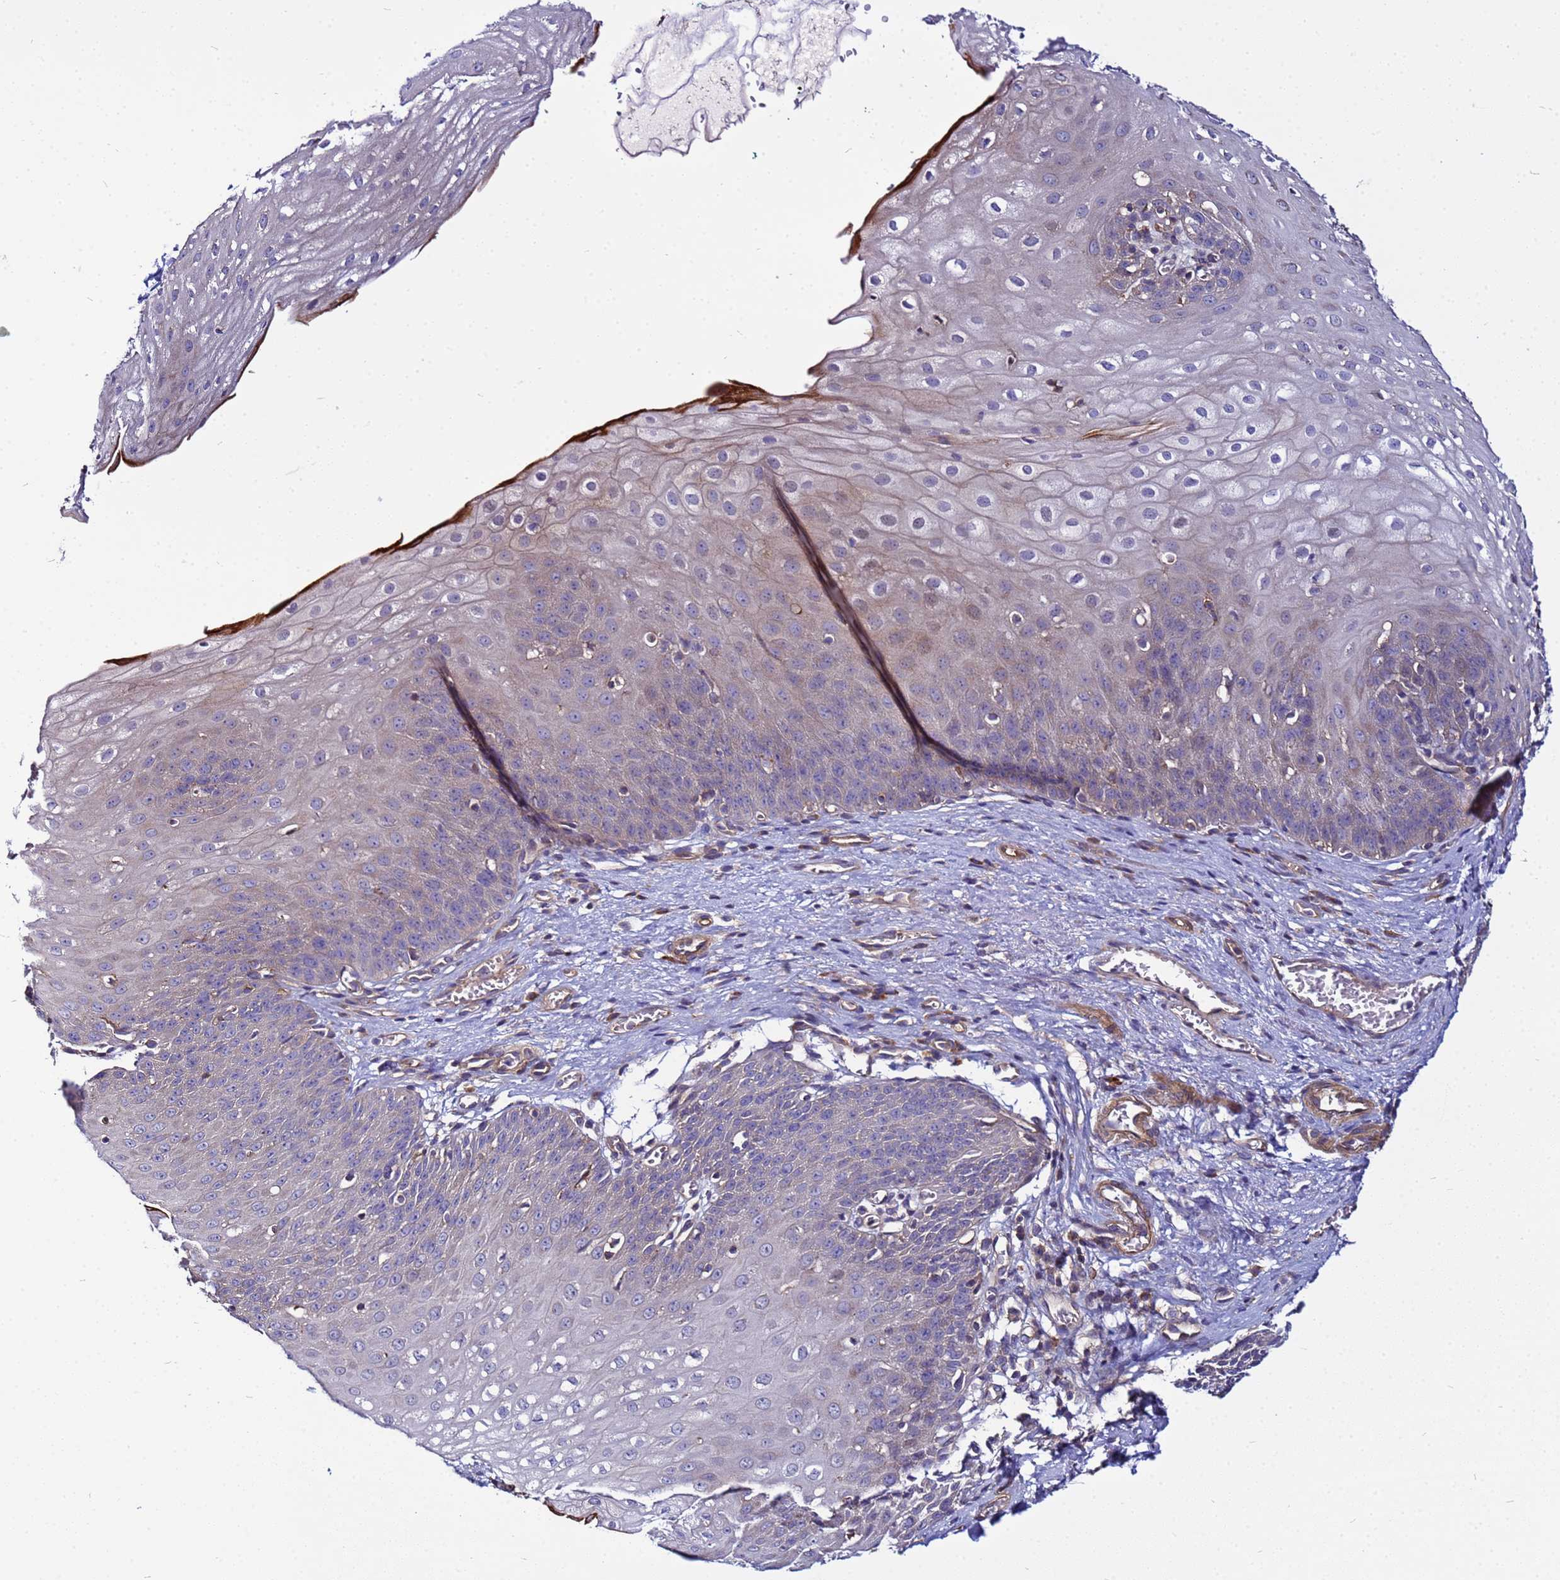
{"staining": {"intensity": "moderate", "quantity": "<25%", "location": "cytoplasmic/membranous"}, "tissue": "esophagus", "cell_type": "Squamous epithelial cells", "image_type": "normal", "snomed": [{"axis": "morphology", "description": "Normal tissue, NOS"}, {"axis": "topography", "description": "Esophagus"}], "caption": "This photomicrograph reveals IHC staining of benign human esophagus, with low moderate cytoplasmic/membranous expression in about <25% of squamous epithelial cells.", "gene": "STK38L", "patient": {"sex": "male", "age": 71}}